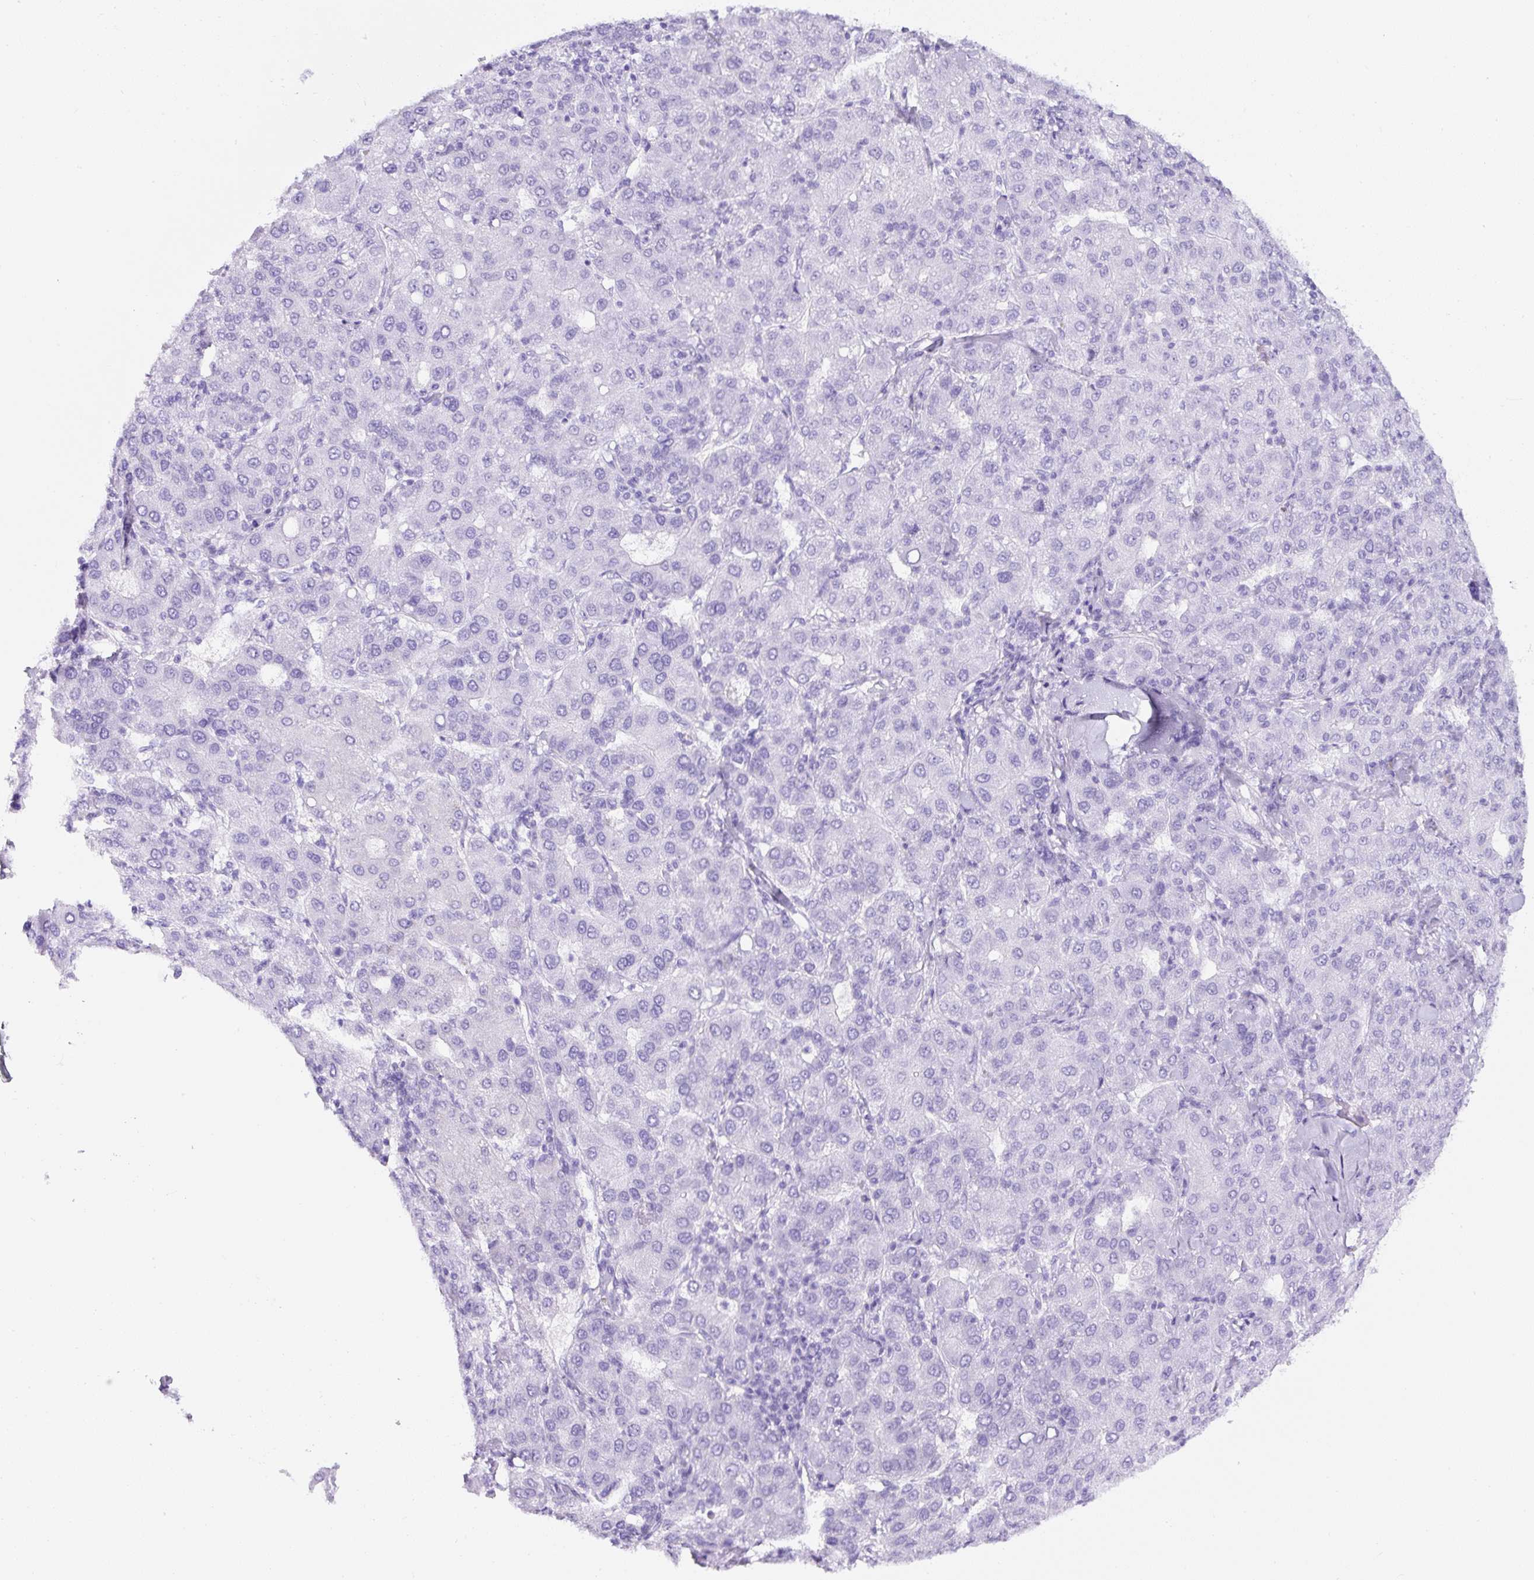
{"staining": {"intensity": "negative", "quantity": "none", "location": "none"}, "tissue": "liver cancer", "cell_type": "Tumor cells", "image_type": "cancer", "snomed": [{"axis": "morphology", "description": "Carcinoma, Hepatocellular, NOS"}, {"axis": "topography", "description": "Liver"}], "caption": "Immunohistochemical staining of human liver cancer reveals no significant expression in tumor cells.", "gene": "TMEM200B", "patient": {"sex": "male", "age": 65}}